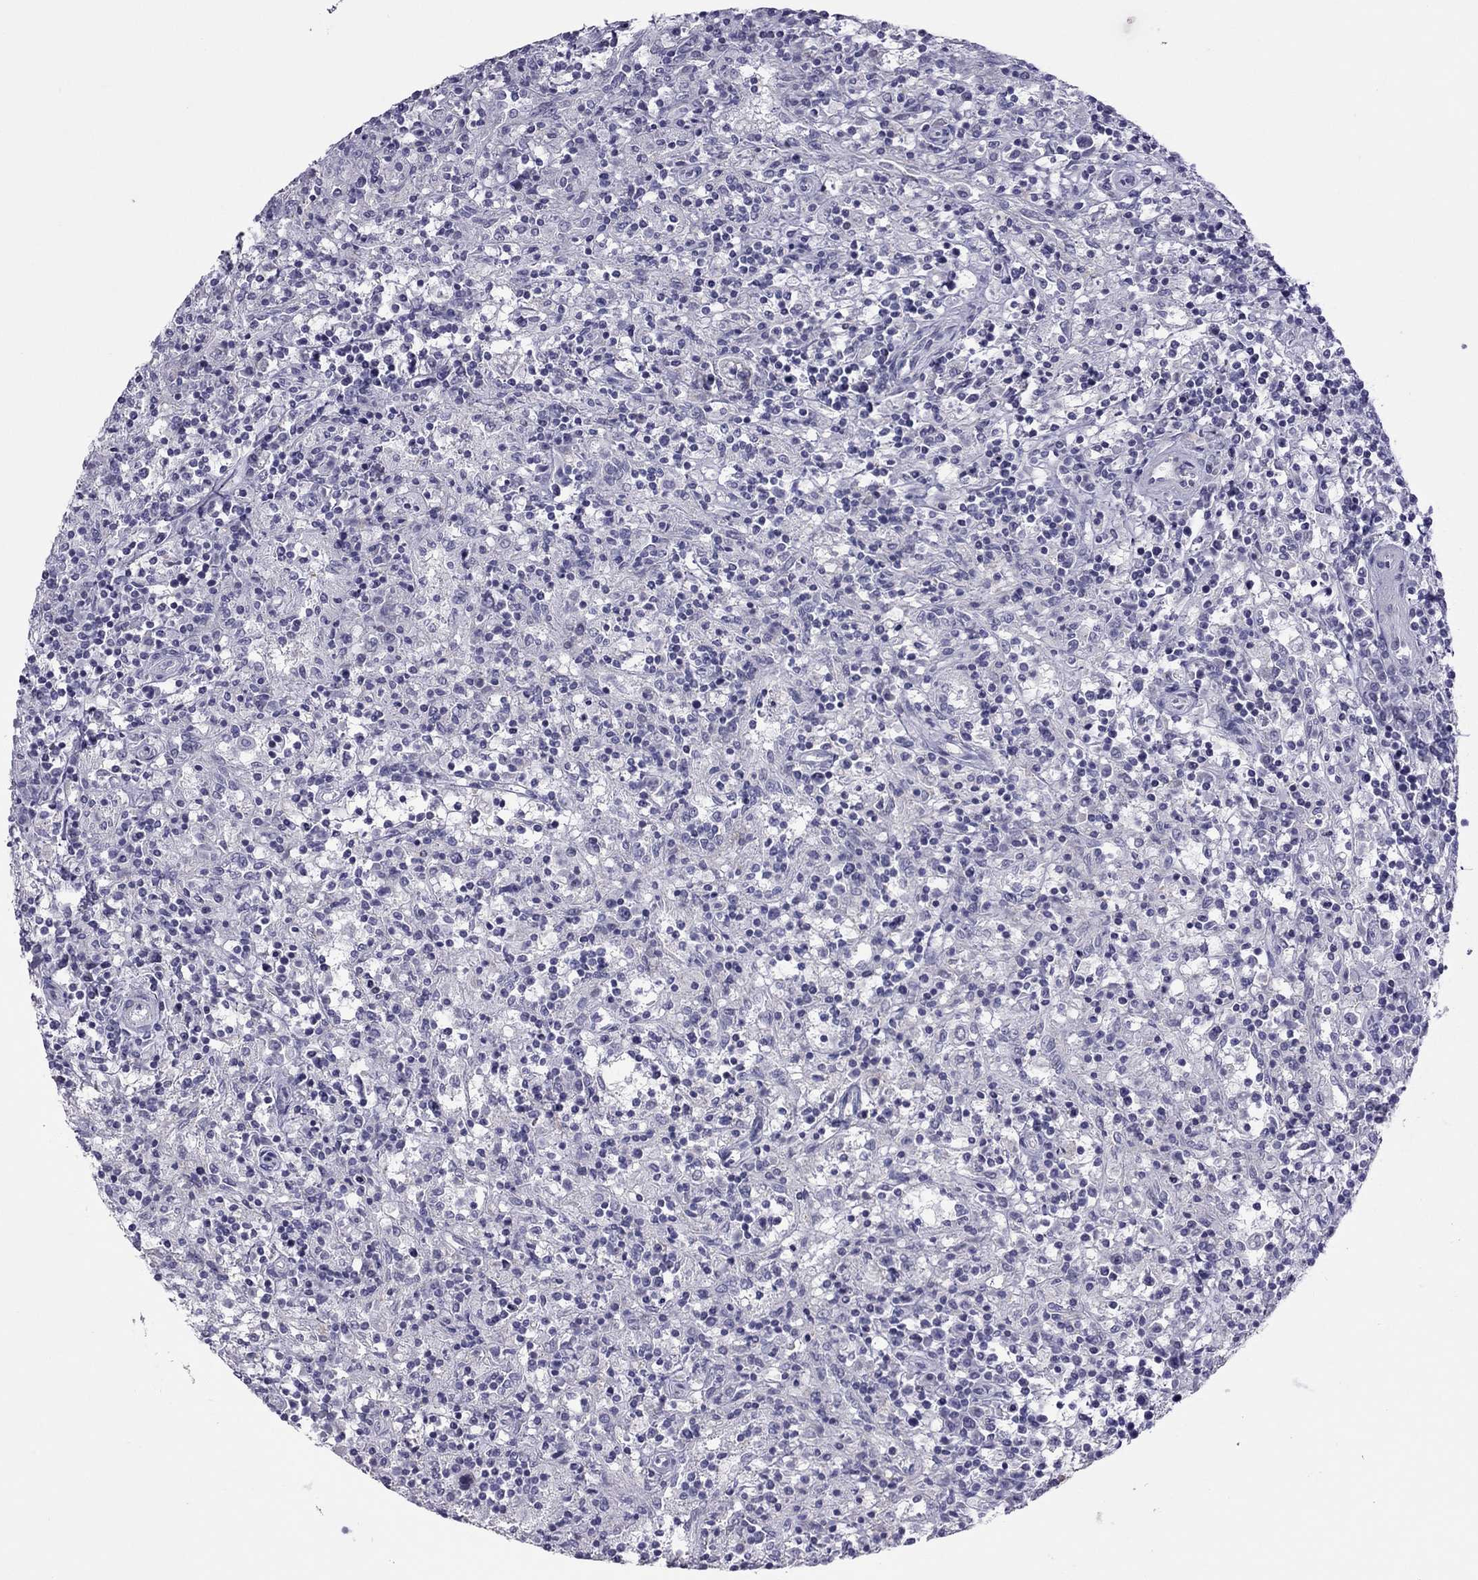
{"staining": {"intensity": "negative", "quantity": "none", "location": "none"}, "tissue": "lymphoma", "cell_type": "Tumor cells", "image_type": "cancer", "snomed": [{"axis": "morphology", "description": "Malignant lymphoma, non-Hodgkin's type, Low grade"}, {"axis": "topography", "description": "Spleen"}], "caption": "Lymphoma was stained to show a protein in brown. There is no significant staining in tumor cells.", "gene": "TEX14", "patient": {"sex": "male", "age": 62}}